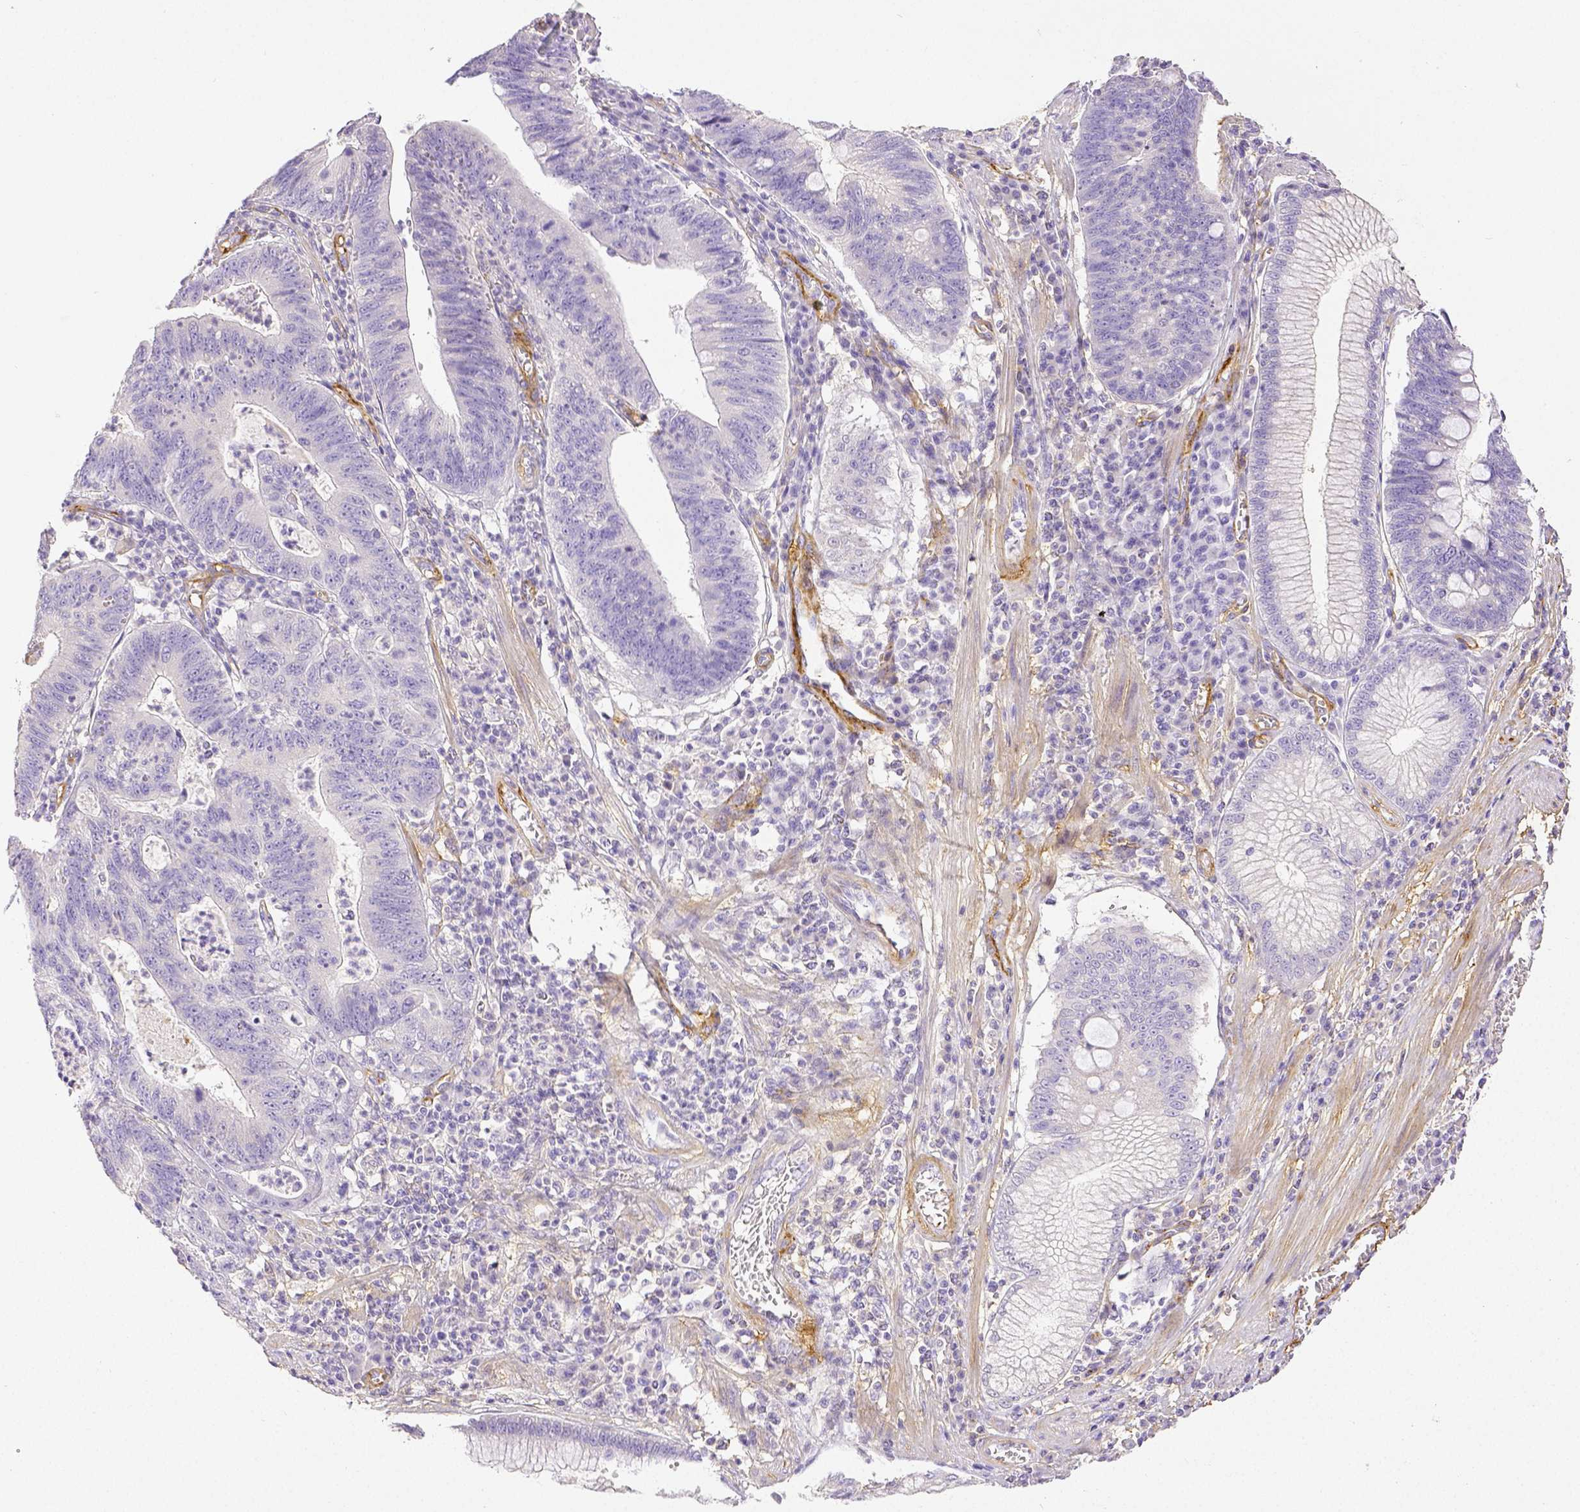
{"staining": {"intensity": "negative", "quantity": "none", "location": "none"}, "tissue": "stomach cancer", "cell_type": "Tumor cells", "image_type": "cancer", "snomed": [{"axis": "morphology", "description": "Adenocarcinoma, NOS"}, {"axis": "topography", "description": "Stomach"}], "caption": "This is an immunohistochemistry photomicrograph of stomach cancer (adenocarcinoma). There is no expression in tumor cells.", "gene": "THY1", "patient": {"sex": "male", "age": 59}}